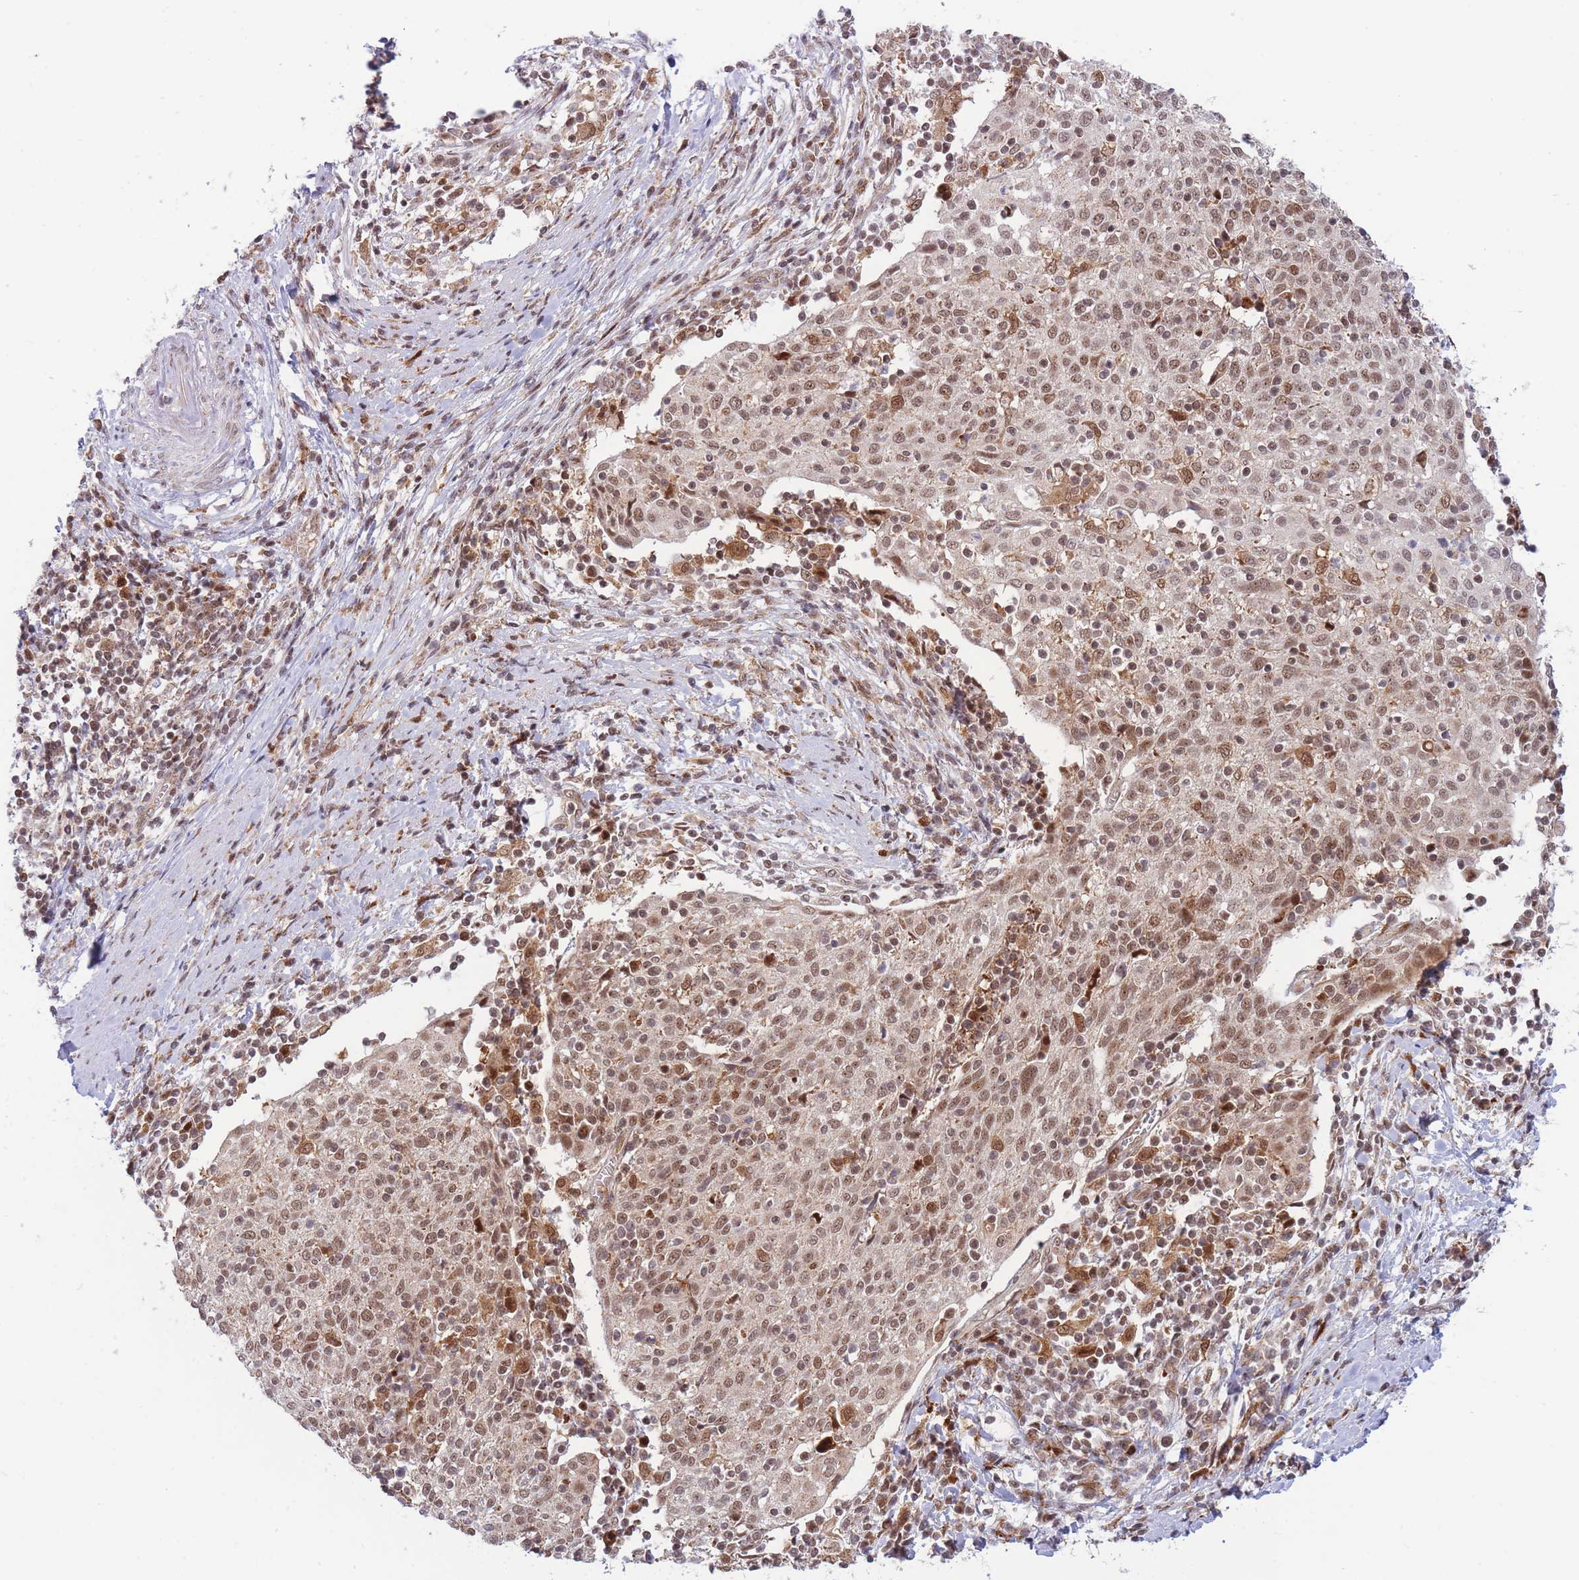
{"staining": {"intensity": "moderate", "quantity": ">75%", "location": "nuclear"}, "tissue": "cervical cancer", "cell_type": "Tumor cells", "image_type": "cancer", "snomed": [{"axis": "morphology", "description": "Squamous cell carcinoma, NOS"}, {"axis": "topography", "description": "Cervix"}], "caption": "Immunohistochemical staining of human cervical squamous cell carcinoma displays medium levels of moderate nuclear positivity in about >75% of tumor cells.", "gene": "BOD1L1", "patient": {"sex": "female", "age": 52}}